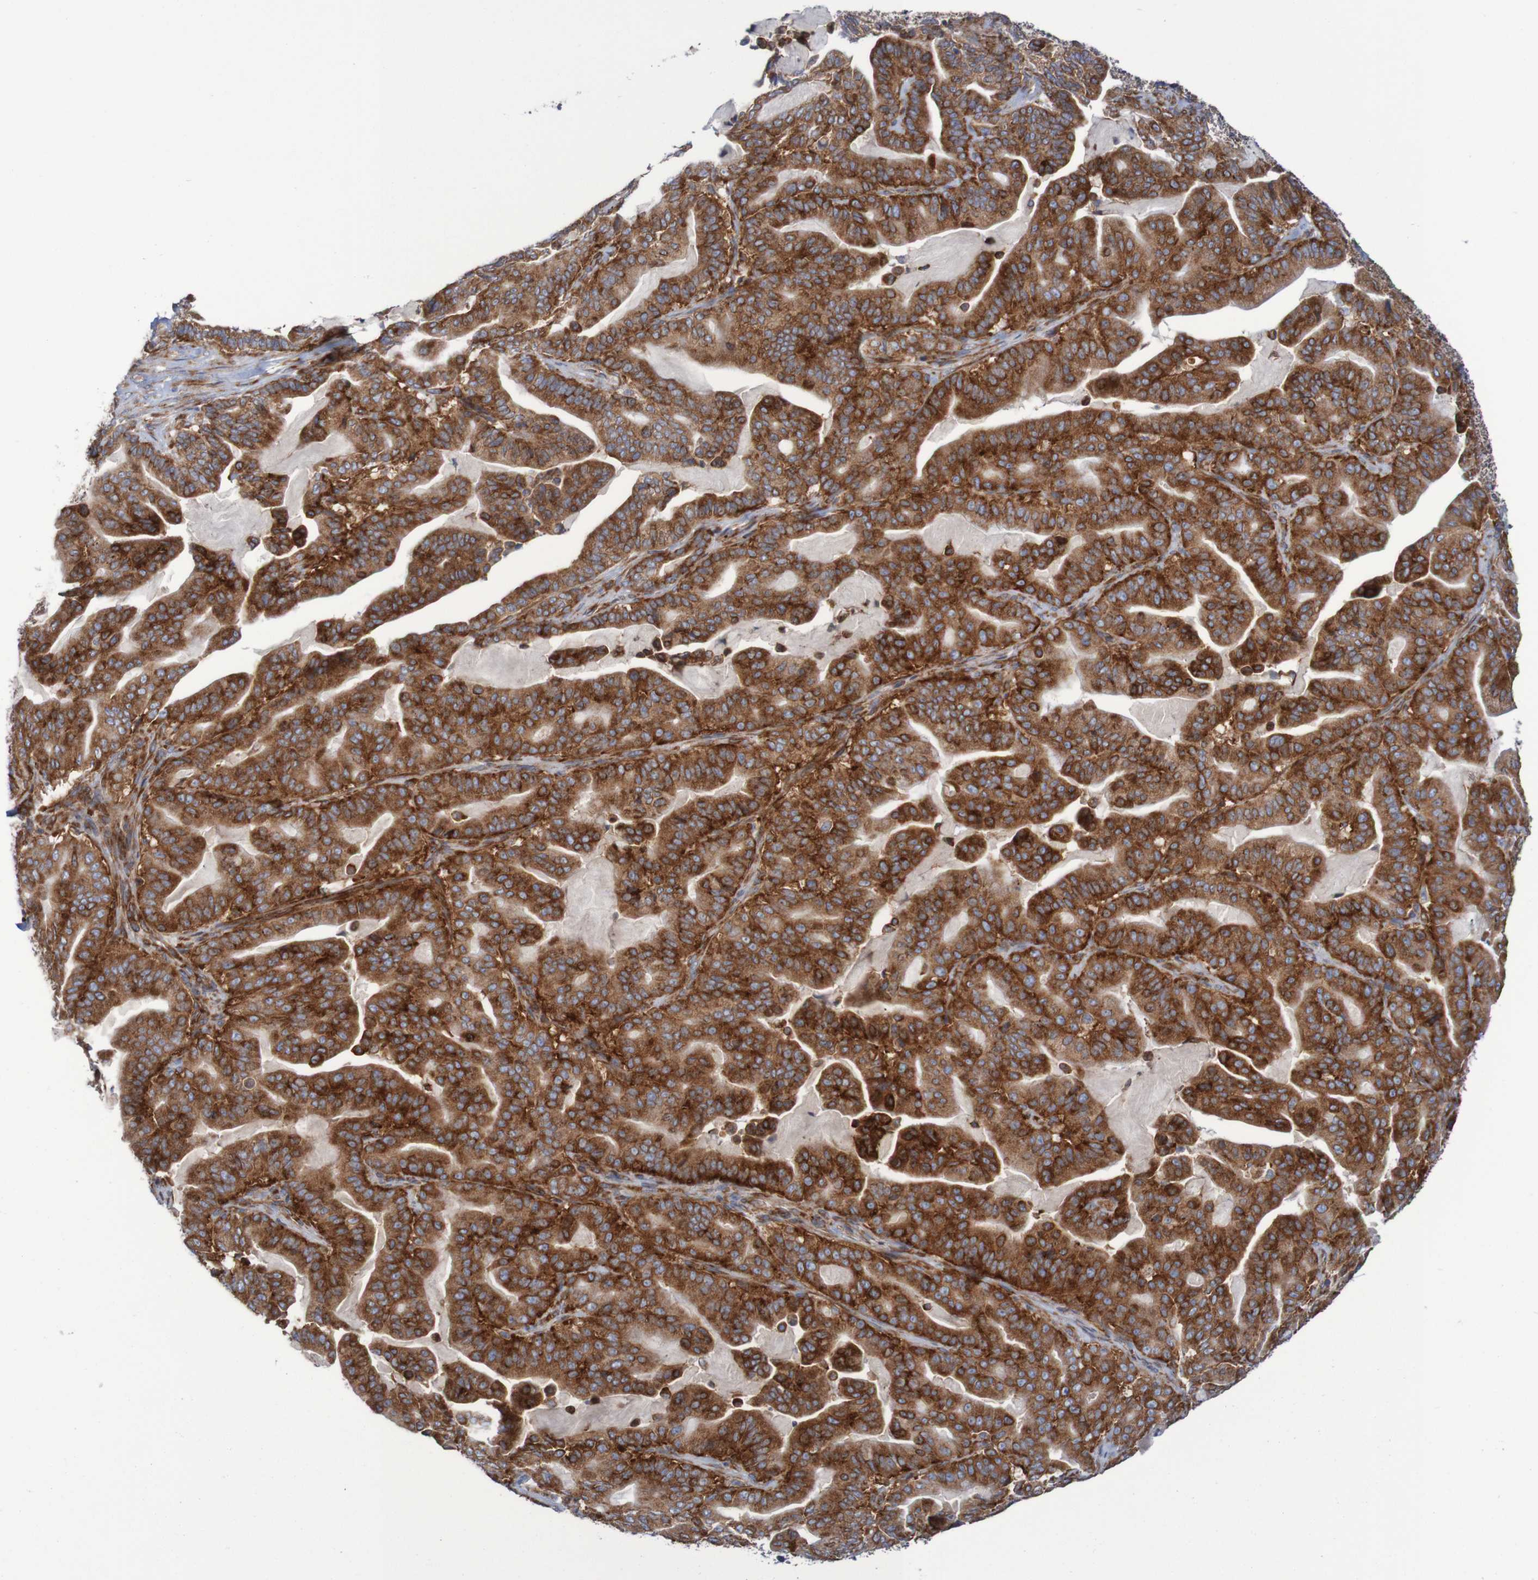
{"staining": {"intensity": "strong", "quantity": ">75%", "location": "cytoplasmic/membranous"}, "tissue": "pancreatic cancer", "cell_type": "Tumor cells", "image_type": "cancer", "snomed": [{"axis": "morphology", "description": "Adenocarcinoma, NOS"}, {"axis": "topography", "description": "Pancreas"}], "caption": "Immunohistochemical staining of adenocarcinoma (pancreatic) reveals high levels of strong cytoplasmic/membranous protein positivity in approximately >75% of tumor cells. The staining was performed using DAB, with brown indicating positive protein expression. Nuclei are stained blue with hematoxylin.", "gene": "FXR2", "patient": {"sex": "male", "age": 63}}